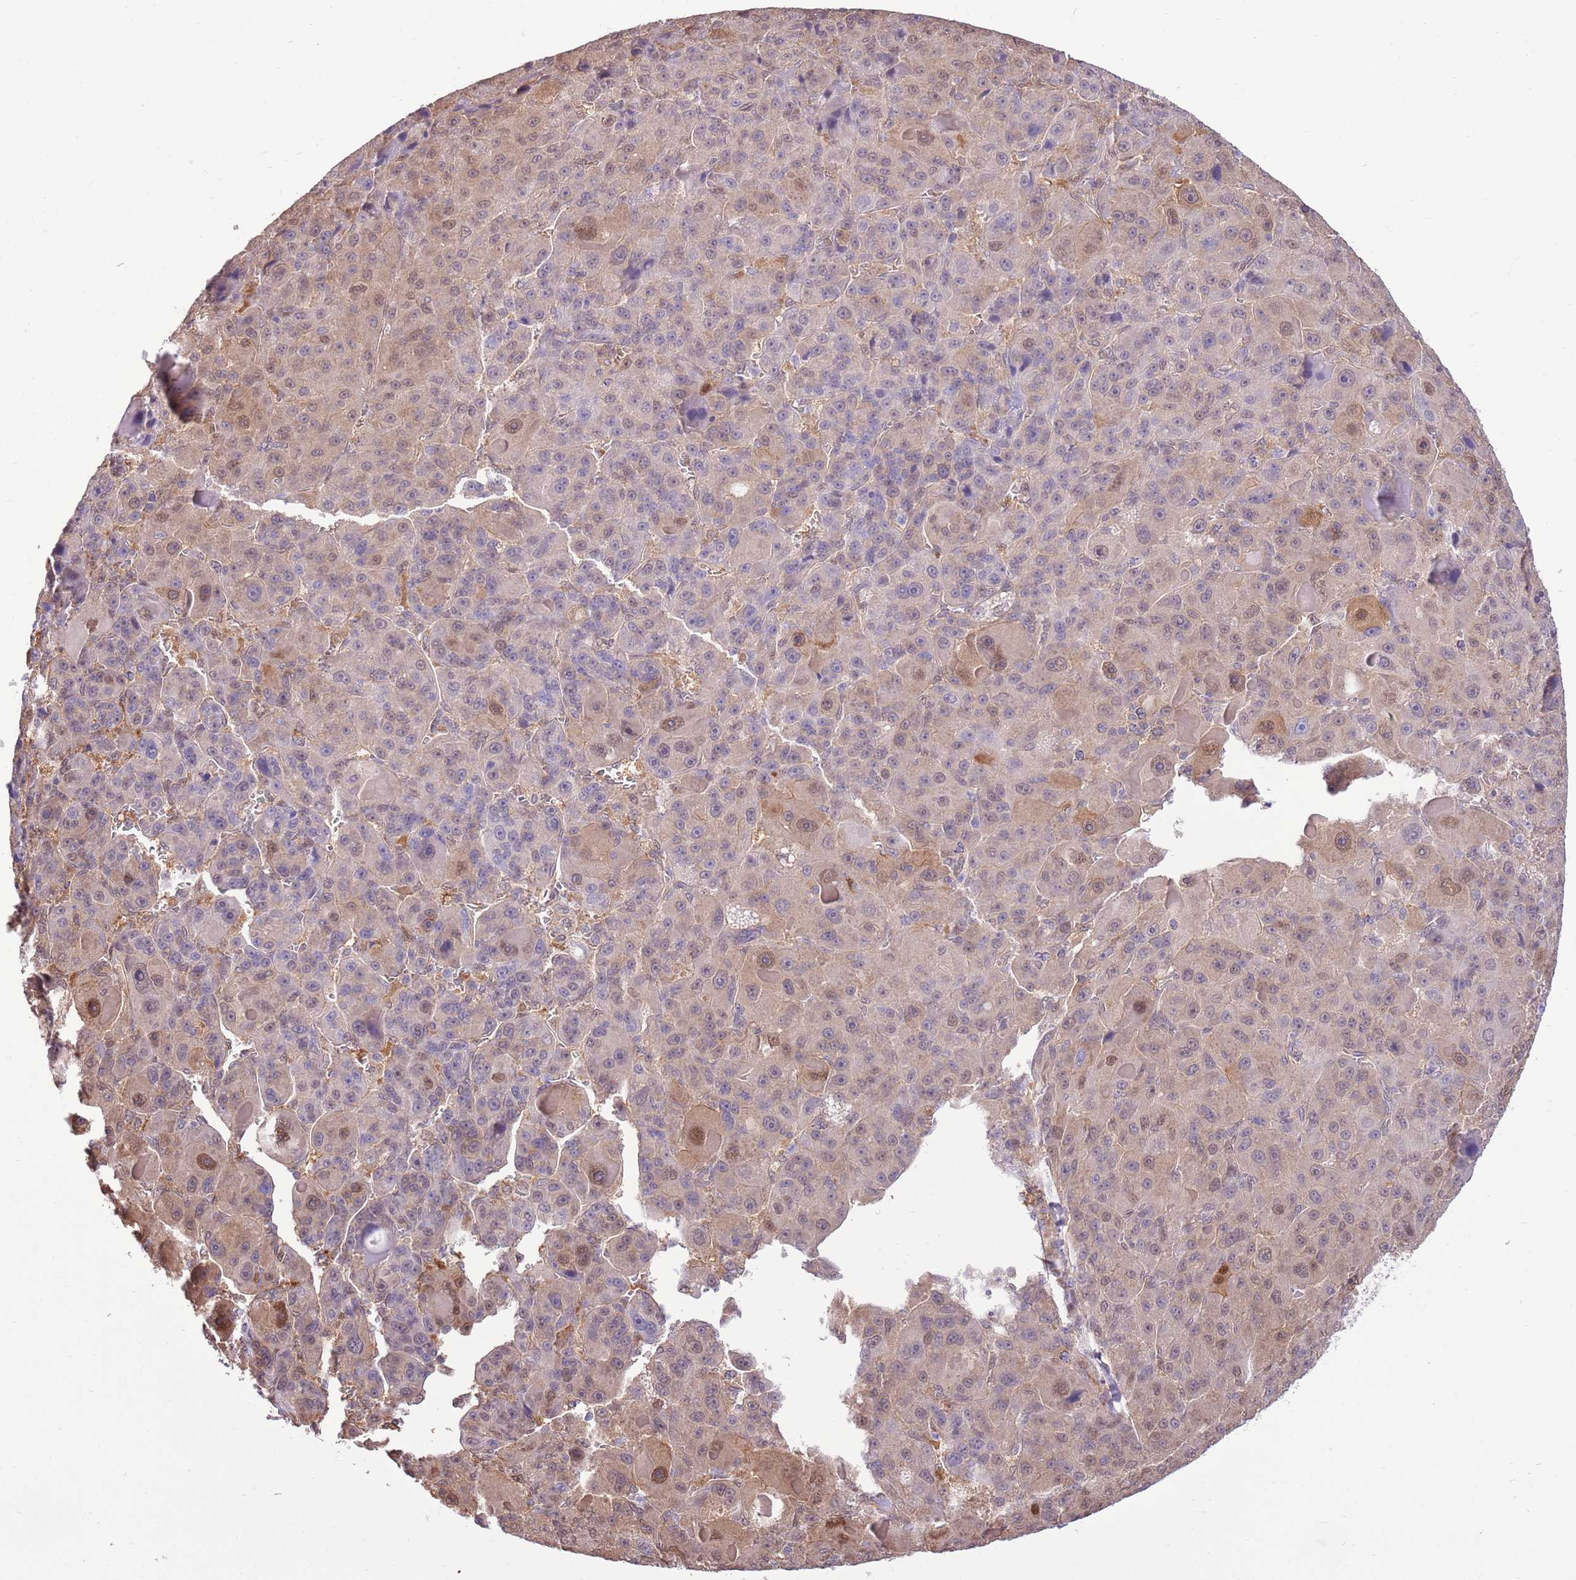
{"staining": {"intensity": "moderate", "quantity": "<25%", "location": "cytoplasmic/membranous,nuclear"}, "tissue": "liver cancer", "cell_type": "Tumor cells", "image_type": "cancer", "snomed": [{"axis": "morphology", "description": "Carcinoma, Hepatocellular, NOS"}, {"axis": "topography", "description": "Liver"}], "caption": "Immunohistochemical staining of liver cancer (hepatocellular carcinoma) displays moderate cytoplasmic/membranous and nuclear protein expression in approximately <25% of tumor cells.", "gene": "NSFL1C", "patient": {"sex": "male", "age": 76}}